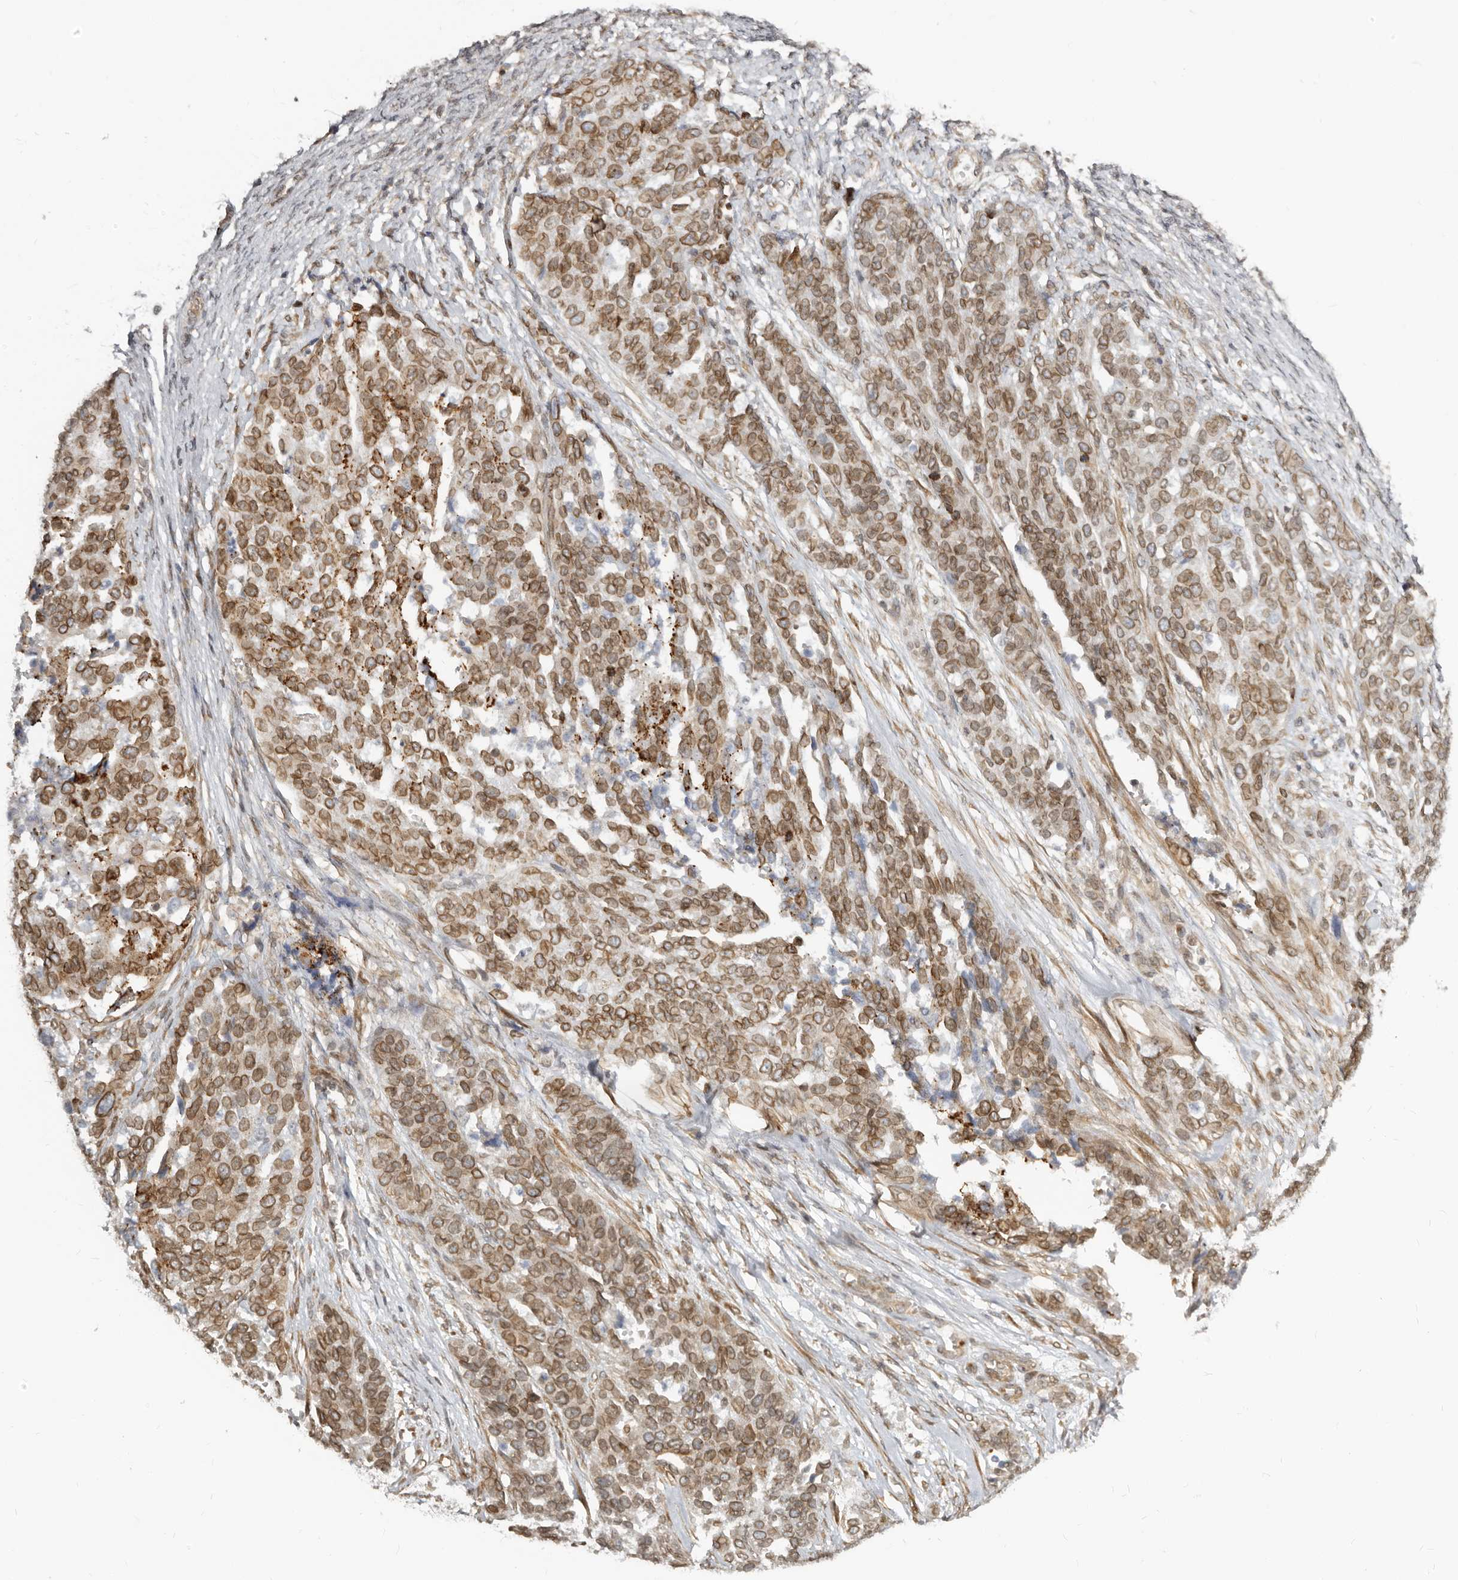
{"staining": {"intensity": "moderate", "quantity": ">75%", "location": "cytoplasmic/membranous,nuclear"}, "tissue": "ovarian cancer", "cell_type": "Tumor cells", "image_type": "cancer", "snomed": [{"axis": "morphology", "description": "Cystadenocarcinoma, serous, NOS"}, {"axis": "topography", "description": "Ovary"}], "caption": "This micrograph exhibits immunohistochemistry staining of ovarian cancer (serous cystadenocarcinoma), with medium moderate cytoplasmic/membranous and nuclear expression in approximately >75% of tumor cells.", "gene": "NUP153", "patient": {"sex": "female", "age": 44}}